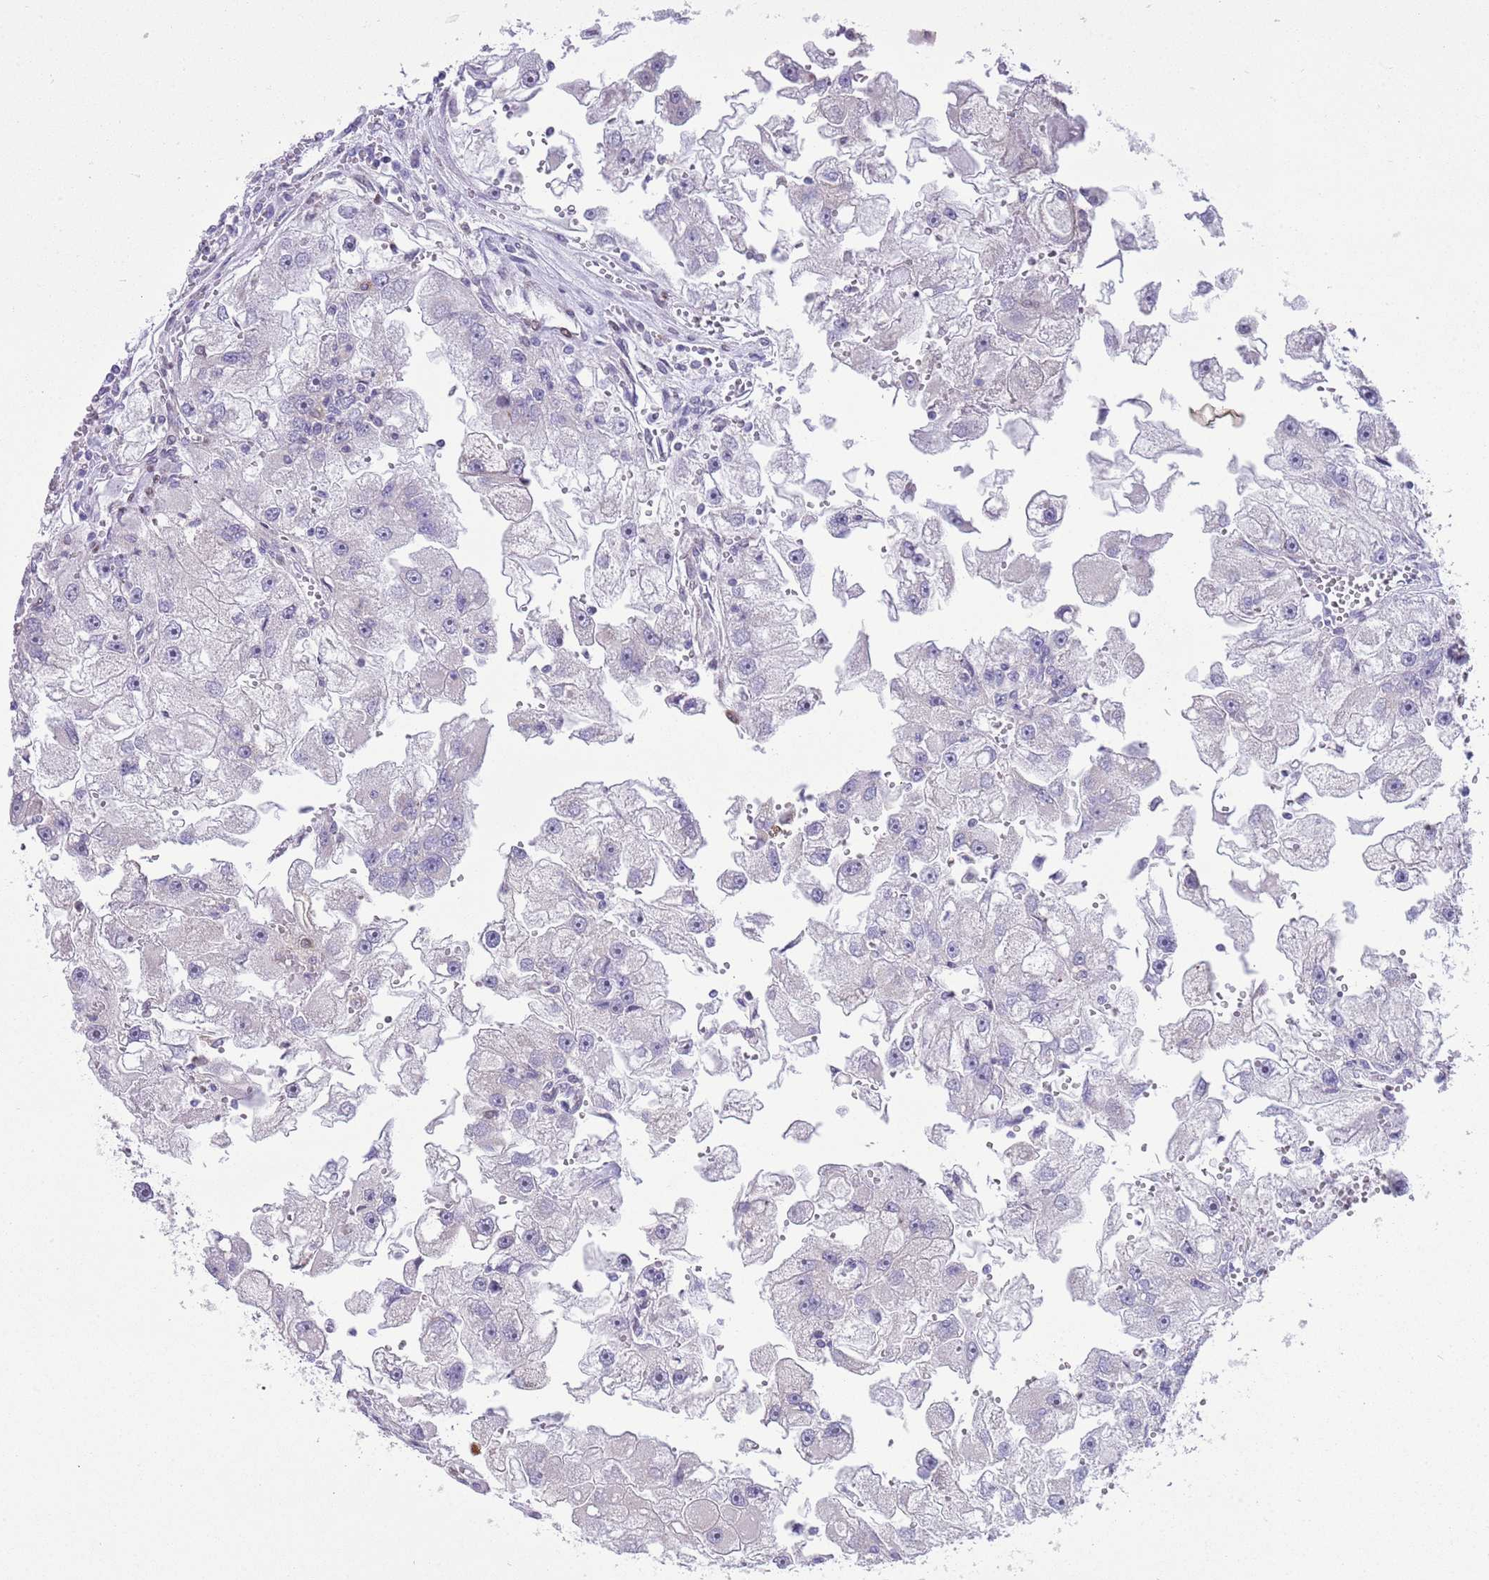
{"staining": {"intensity": "negative", "quantity": "none", "location": "none"}, "tissue": "renal cancer", "cell_type": "Tumor cells", "image_type": "cancer", "snomed": [{"axis": "morphology", "description": "Adenocarcinoma, NOS"}, {"axis": "topography", "description": "Kidney"}], "caption": "Immunohistochemistry of renal cancer shows no staining in tumor cells. (Brightfield microscopy of DAB (3,3'-diaminobenzidine) IHC at high magnification).", "gene": "ANO8", "patient": {"sex": "male", "age": 63}}